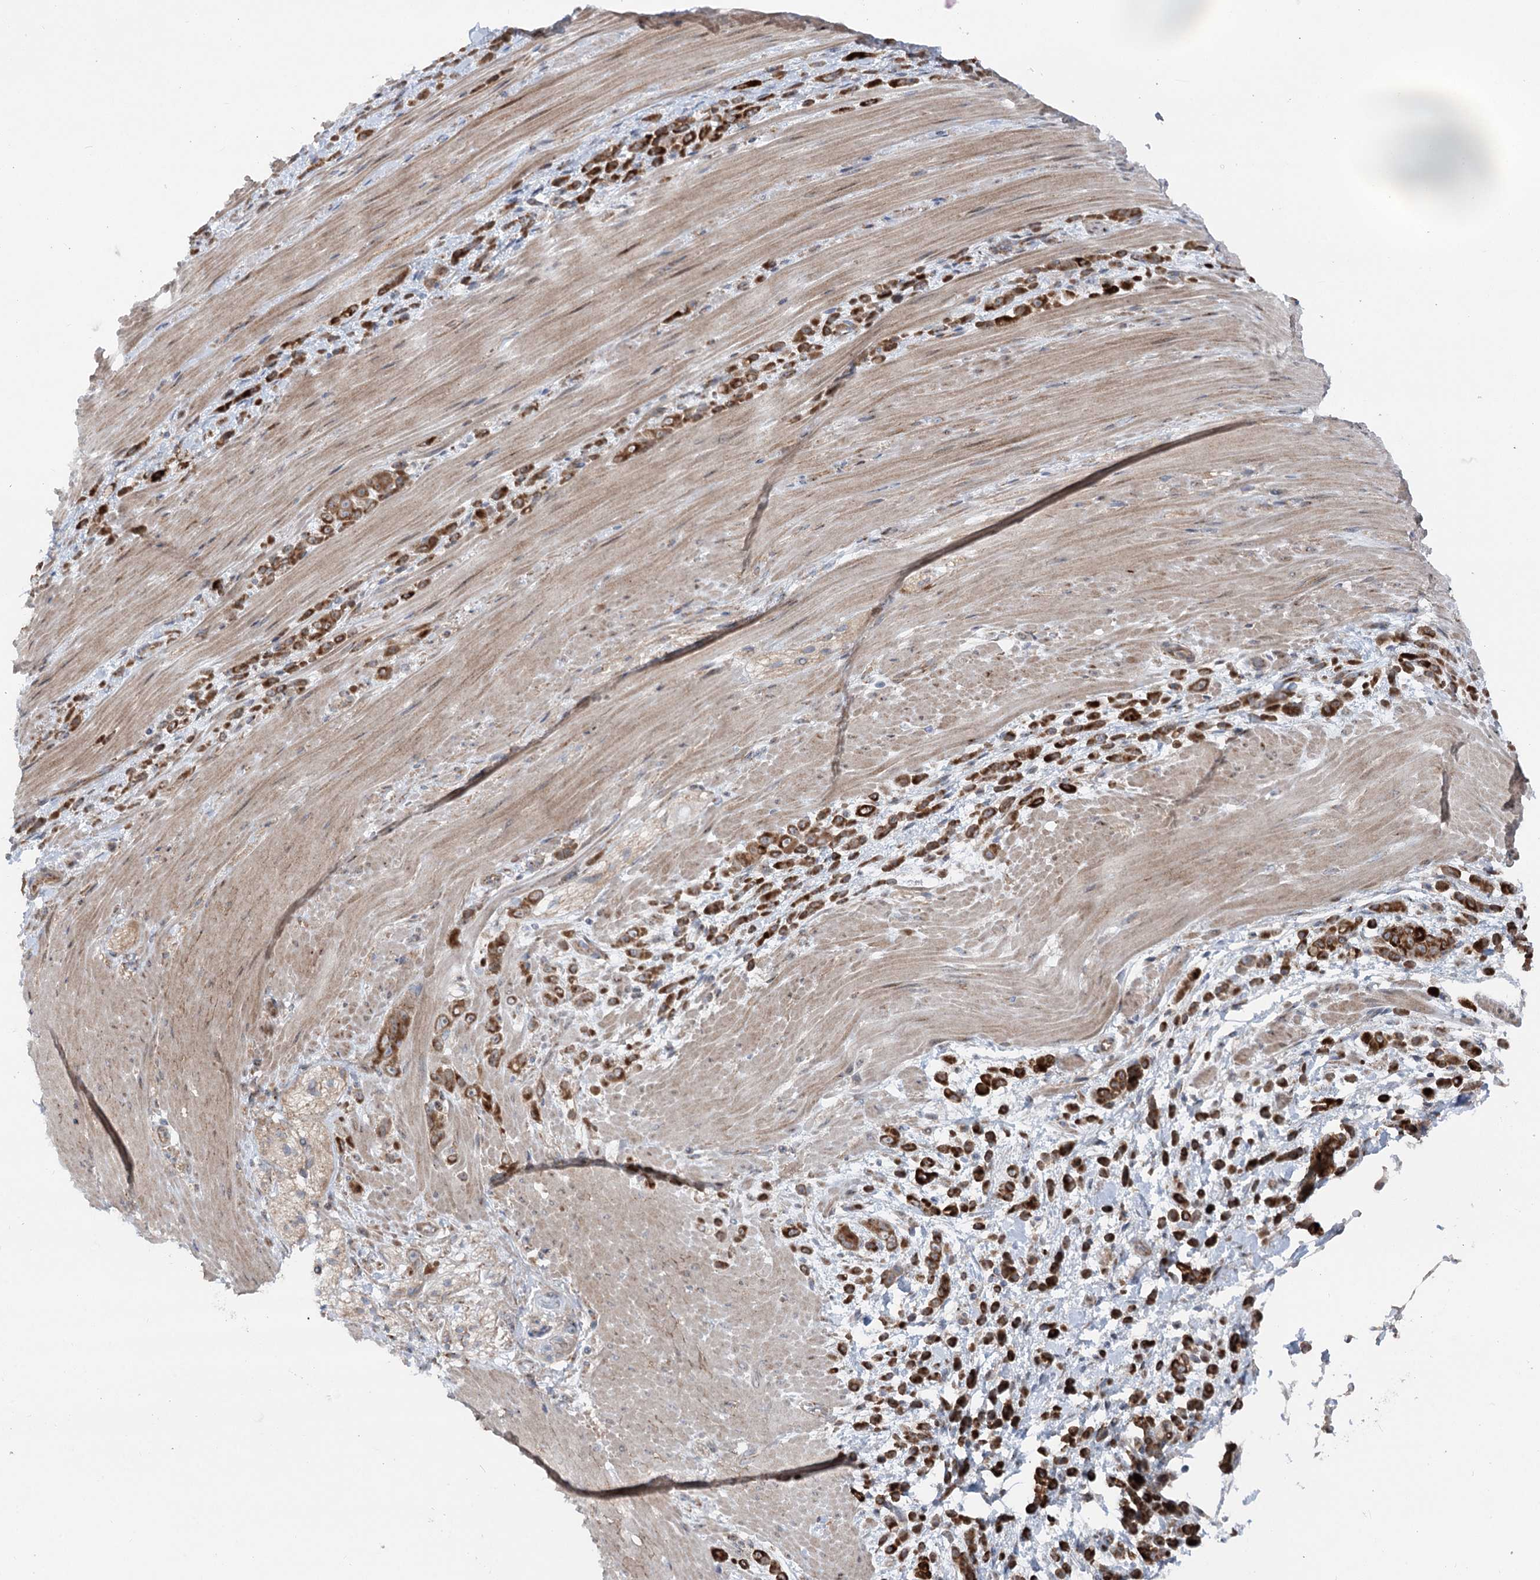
{"staining": {"intensity": "strong", "quantity": ">75%", "location": "cytoplasmic/membranous"}, "tissue": "pancreatic cancer", "cell_type": "Tumor cells", "image_type": "cancer", "snomed": [{"axis": "morphology", "description": "Normal tissue, NOS"}, {"axis": "morphology", "description": "Adenocarcinoma, NOS"}, {"axis": "topography", "description": "Pancreas"}], "caption": "Pancreatic cancer stained with a protein marker reveals strong staining in tumor cells.", "gene": "SCN11A", "patient": {"sex": "female", "age": 64}}